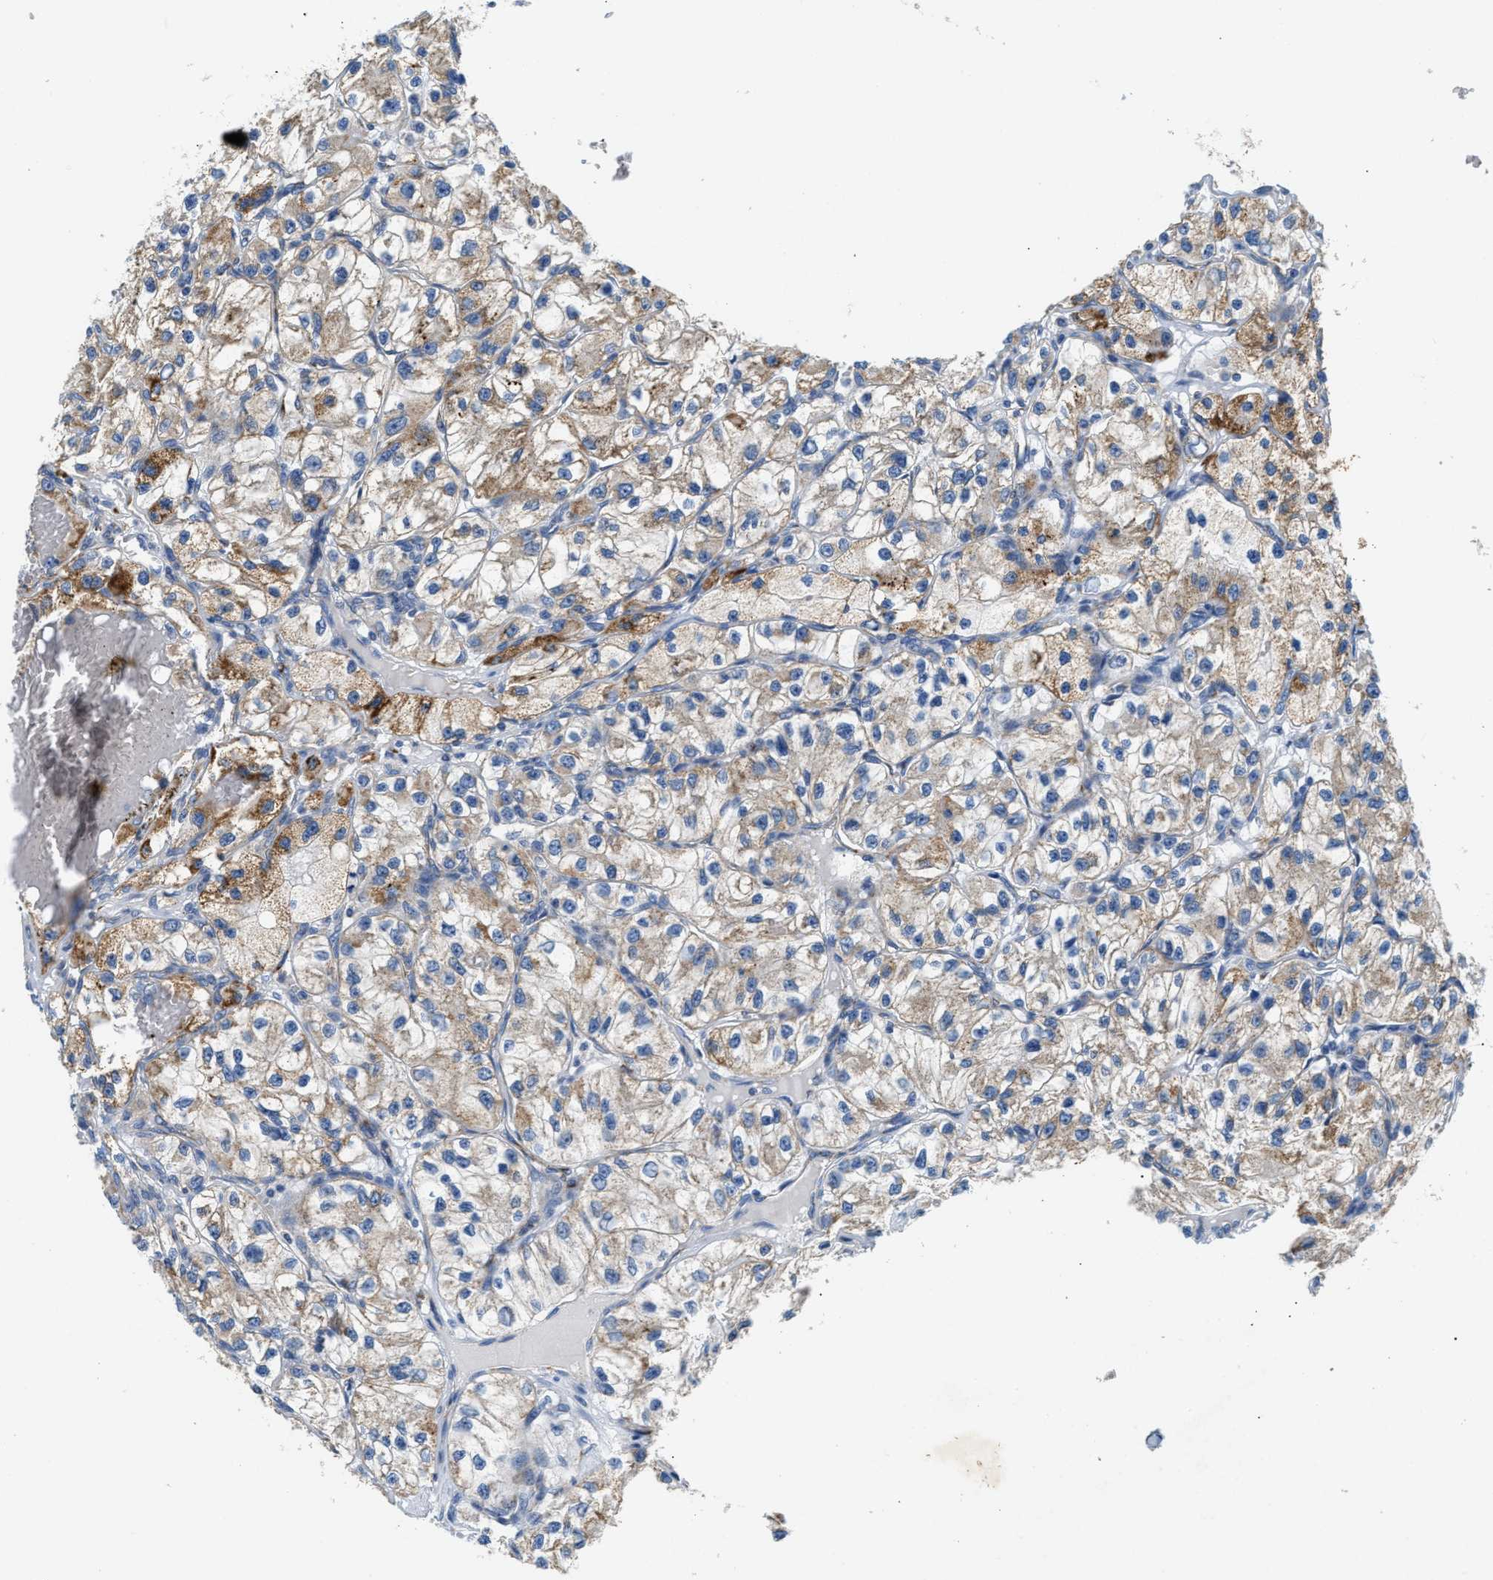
{"staining": {"intensity": "moderate", "quantity": ">75%", "location": "cytoplasmic/membranous"}, "tissue": "renal cancer", "cell_type": "Tumor cells", "image_type": "cancer", "snomed": [{"axis": "morphology", "description": "Adenocarcinoma, NOS"}, {"axis": "topography", "description": "Kidney"}], "caption": "Renal adenocarcinoma tissue displays moderate cytoplasmic/membranous expression in approximately >75% of tumor cells", "gene": "CCM2", "patient": {"sex": "female", "age": 57}}